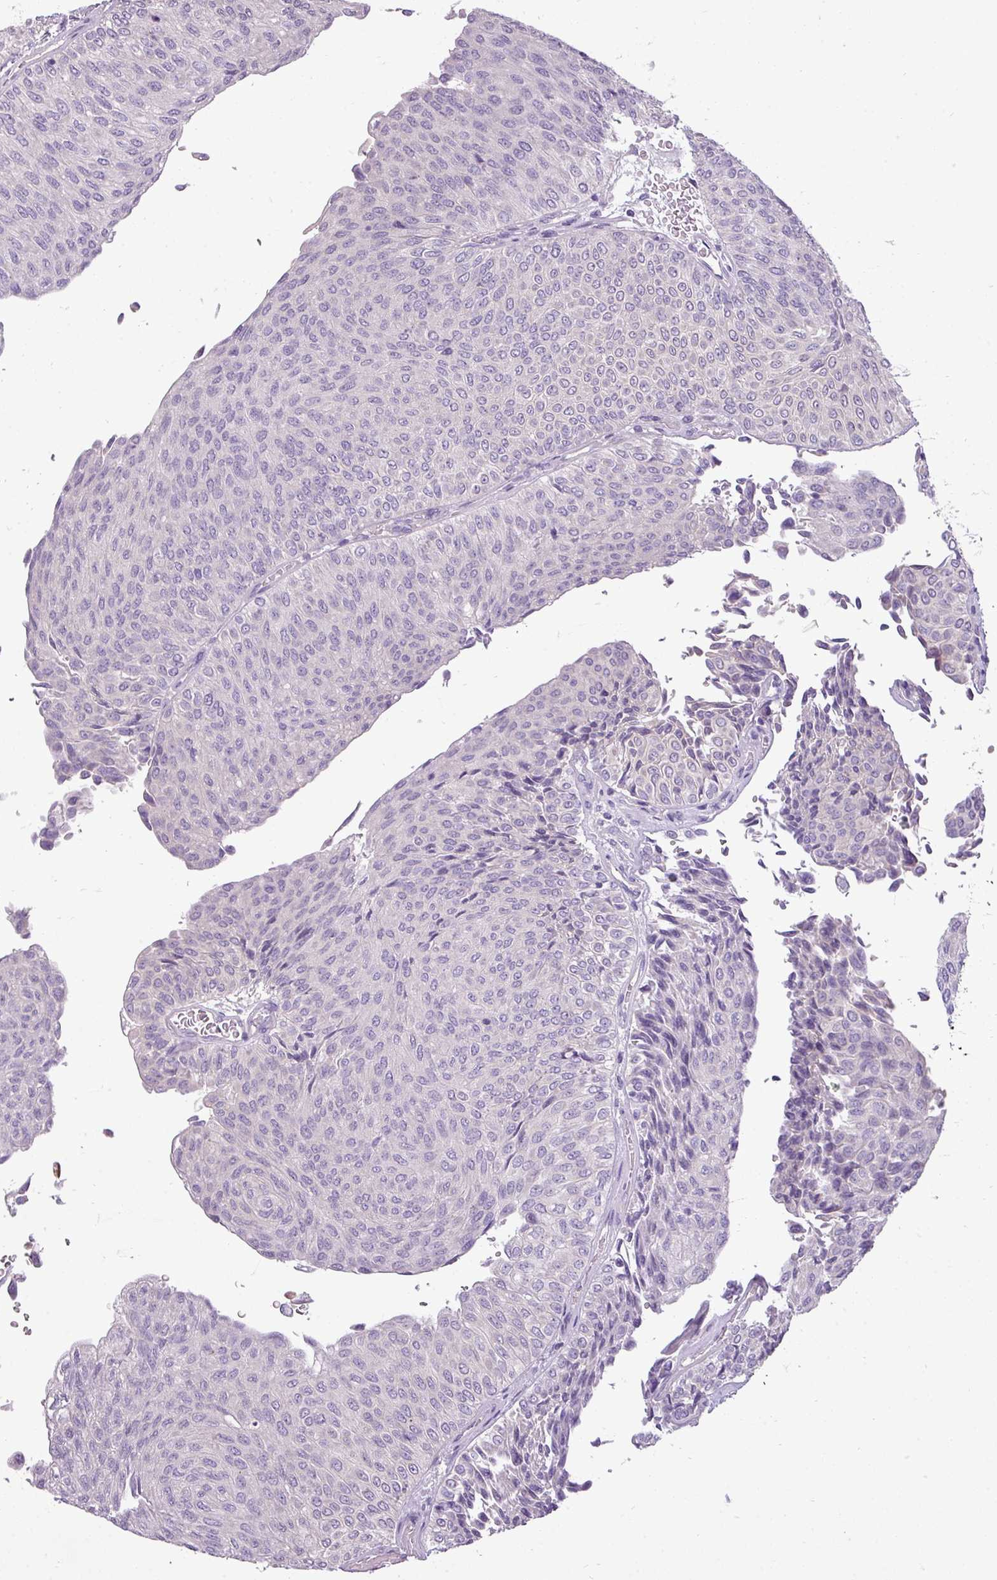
{"staining": {"intensity": "negative", "quantity": "none", "location": "none"}, "tissue": "urothelial cancer", "cell_type": "Tumor cells", "image_type": "cancer", "snomed": [{"axis": "morphology", "description": "Urothelial carcinoma, Low grade"}, {"axis": "topography", "description": "Urinary bladder"}], "caption": "Tumor cells show no significant protein positivity in low-grade urothelial carcinoma.", "gene": "DNAAF9", "patient": {"sex": "male", "age": 78}}